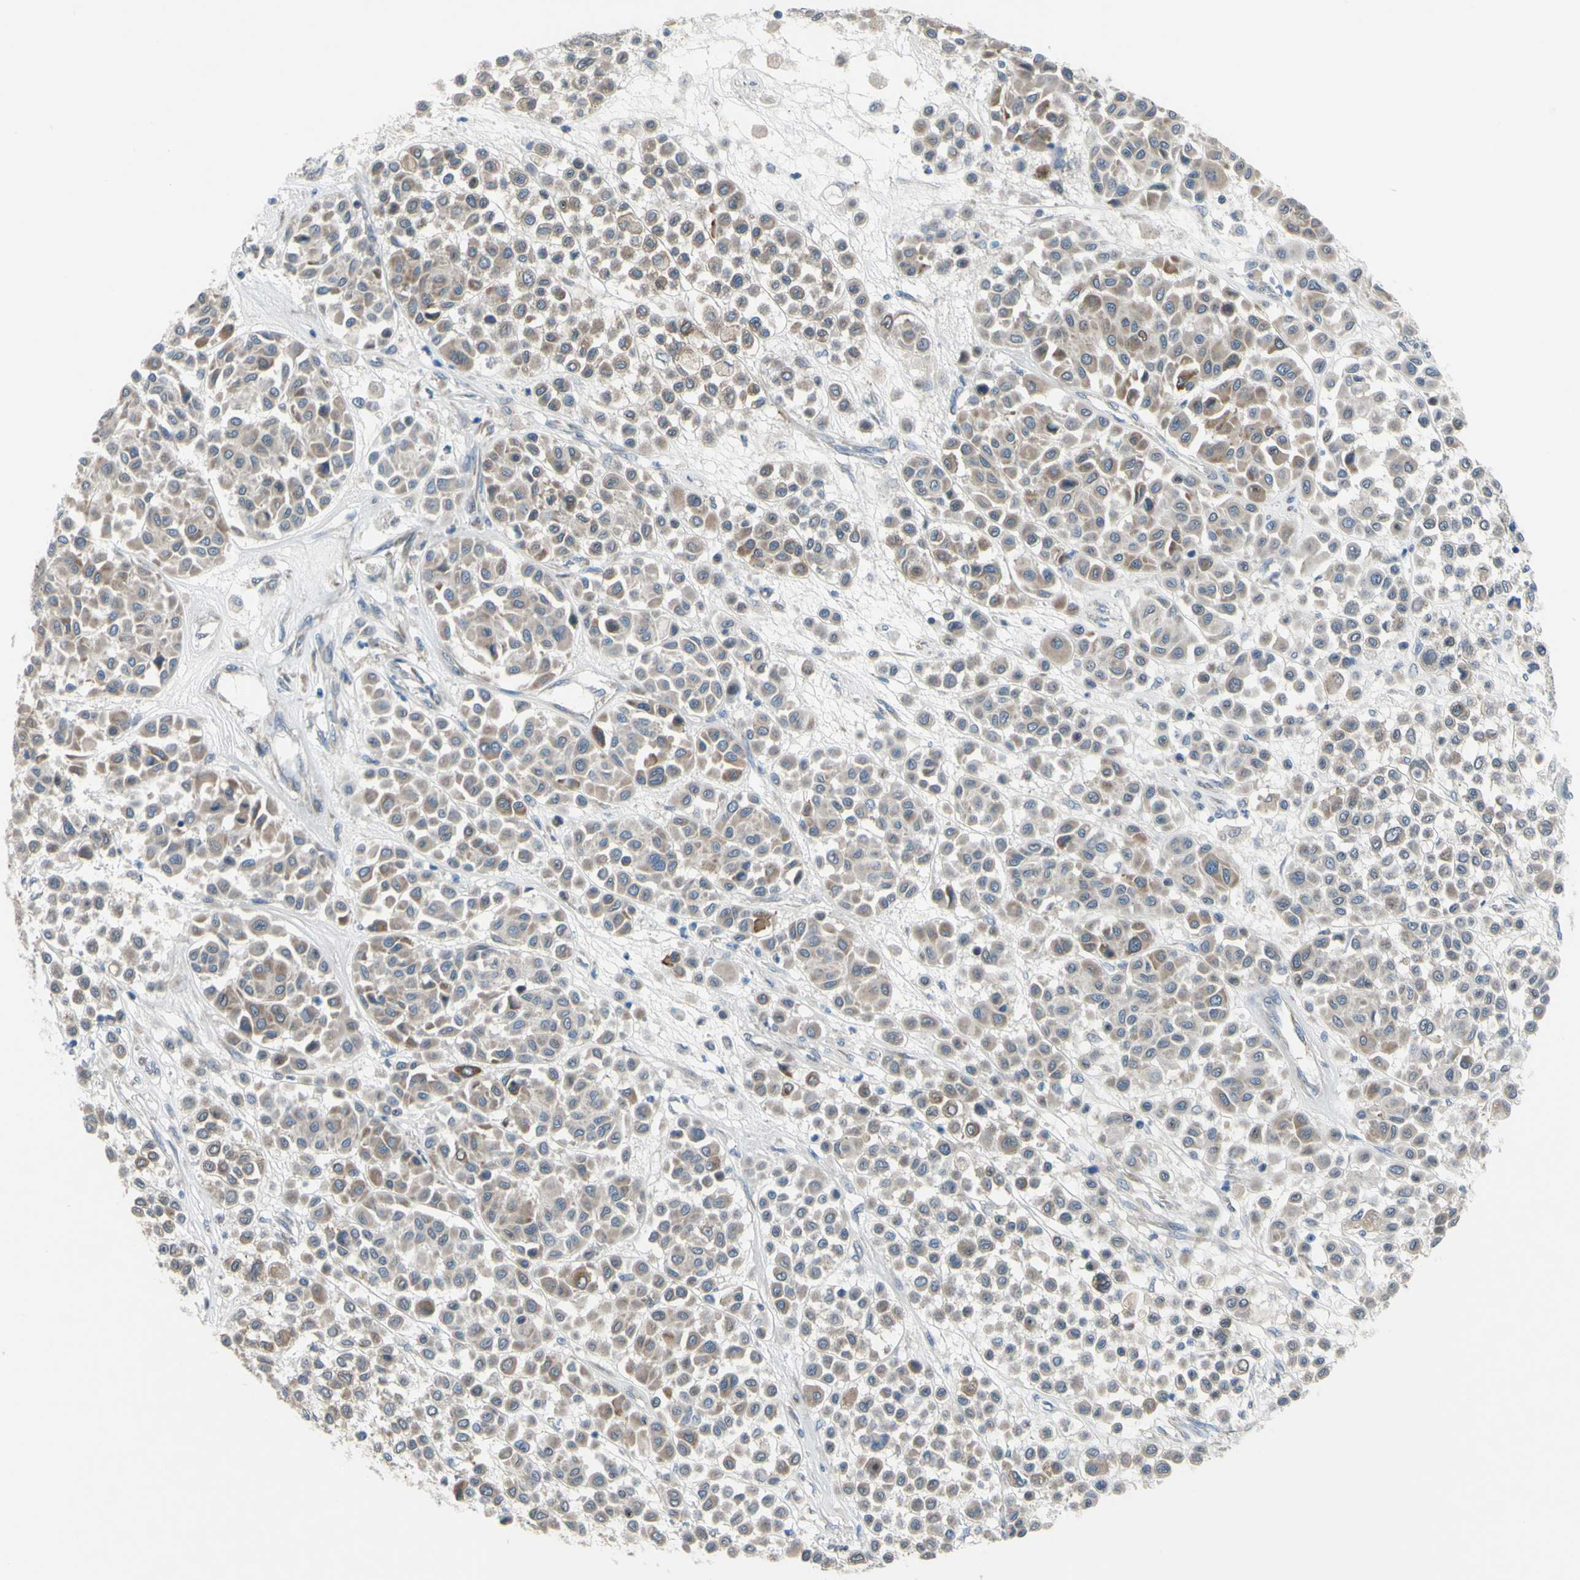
{"staining": {"intensity": "weak", "quantity": ">75%", "location": "cytoplasmic/membranous"}, "tissue": "melanoma", "cell_type": "Tumor cells", "image_type": "cancer", "snomed": [{"axis": "morphology", "description": "Malignant melanoma, Metastatic site"}, {"axis": "topography", "description": "Soft tissue"}], "caption": "Immunohistochemistry micrograph of neoplastic tissue: human malignant melanoma (metastatic site) stained using IHC demonstrates low levels of weak protein expression localized specifically in the cytoplasmic/membranous of tumor cells, appearing as a cytoplasmic/membranous brown color.", "gene": "GRAMD2B", "patient": {"sex": "male", "age": 41}}